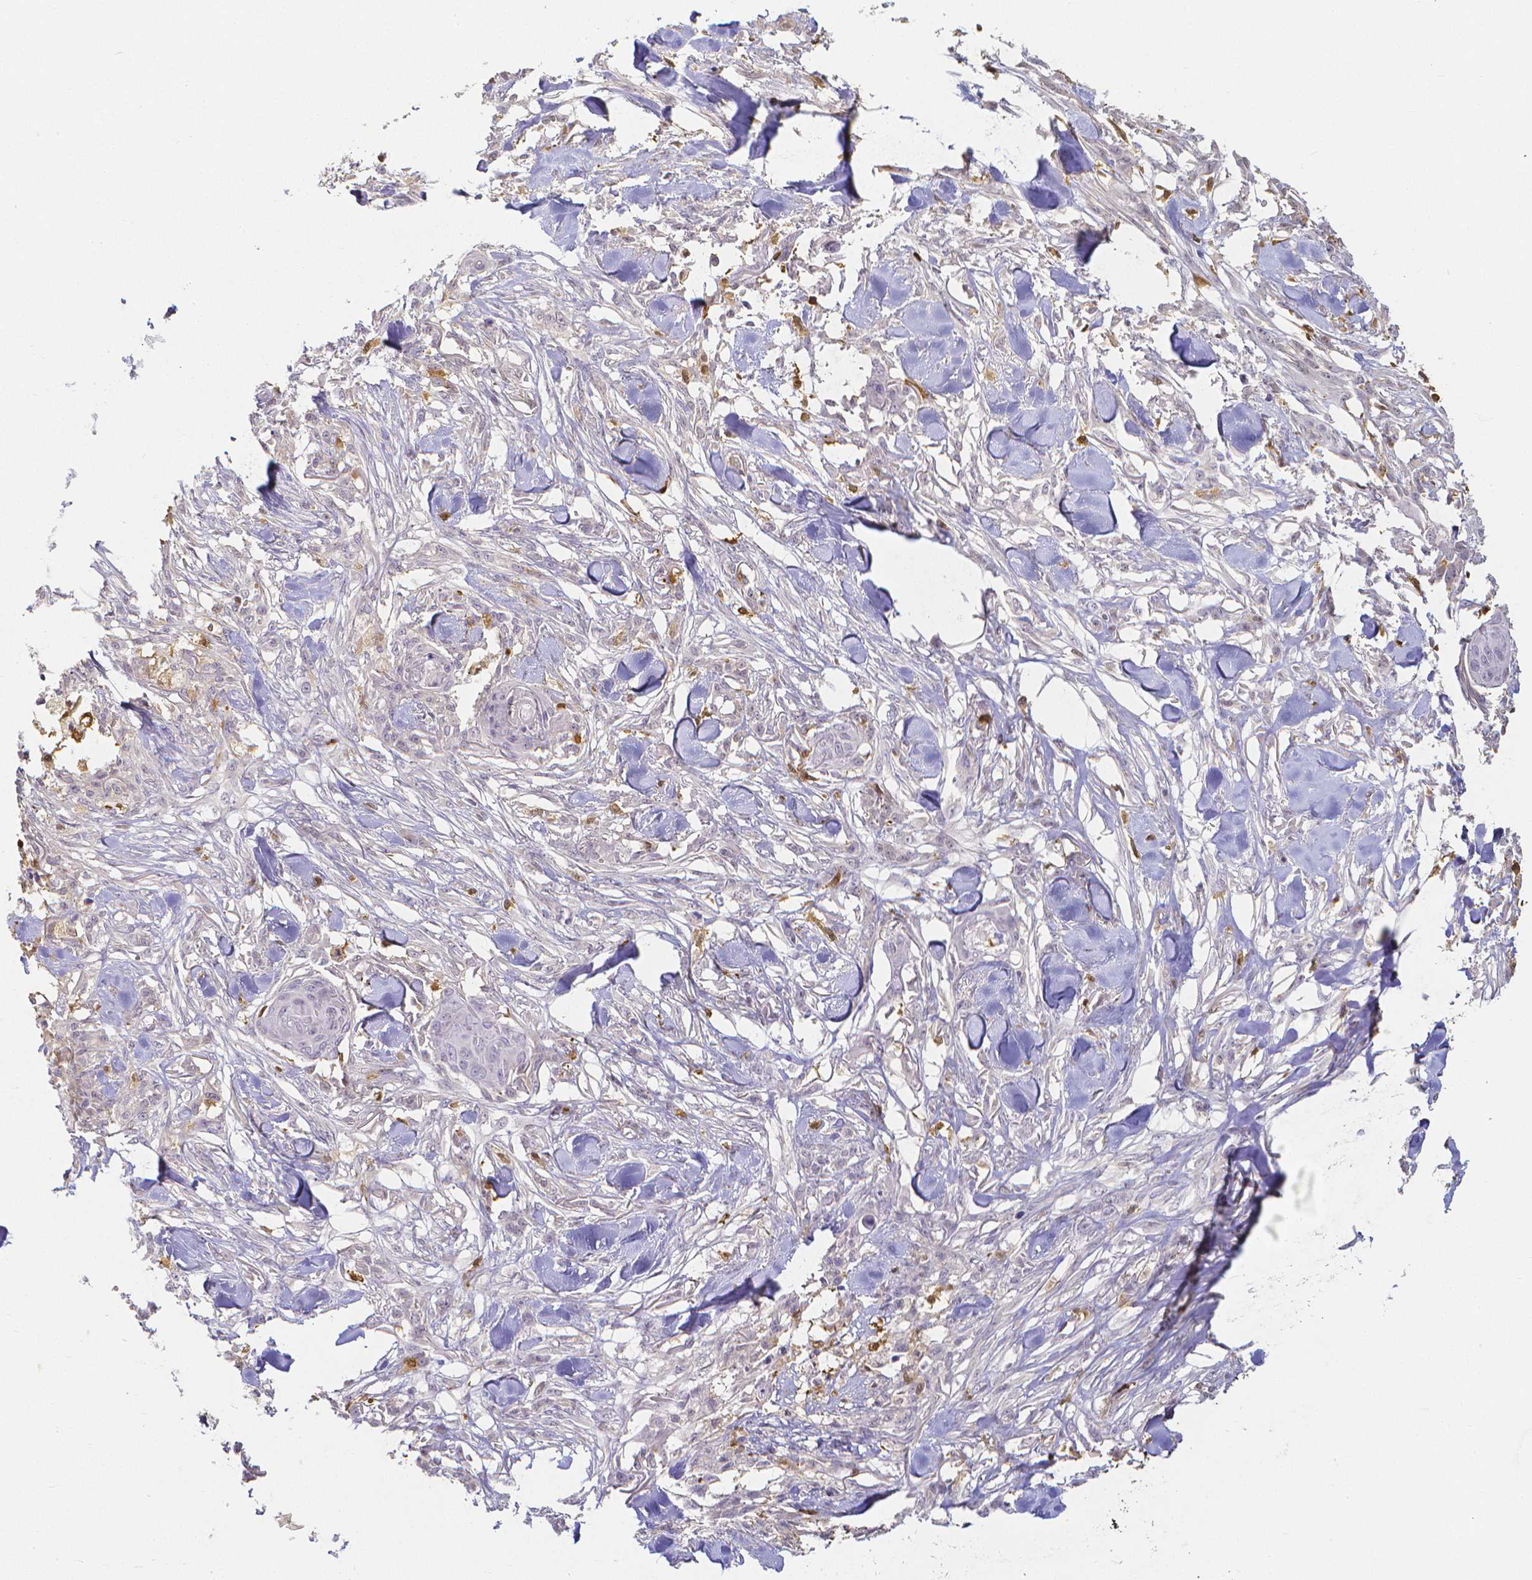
{"staining": {"intensity": "negative", "quantity": "none", "location": "none"}, "tissue": "skin cancer", "cell_type": "Tumor cells", "image_type": "cancer", "snomed": [{"axis": "morphology", "description": "Squamous cell carcinoma, NOS"}, {"axis": "topography", "description": "Skin"}], "caption": "High magnification brightfield microscopy of skin squamous cell carcinoma stained with DAB (3,3'-diaminobenzidine) (brown) and counterstained with hematoxylin (blue): tumor cells show no significant expression.", "gene": "COTL1", "patient": {"sex": "female", "age": 59}}